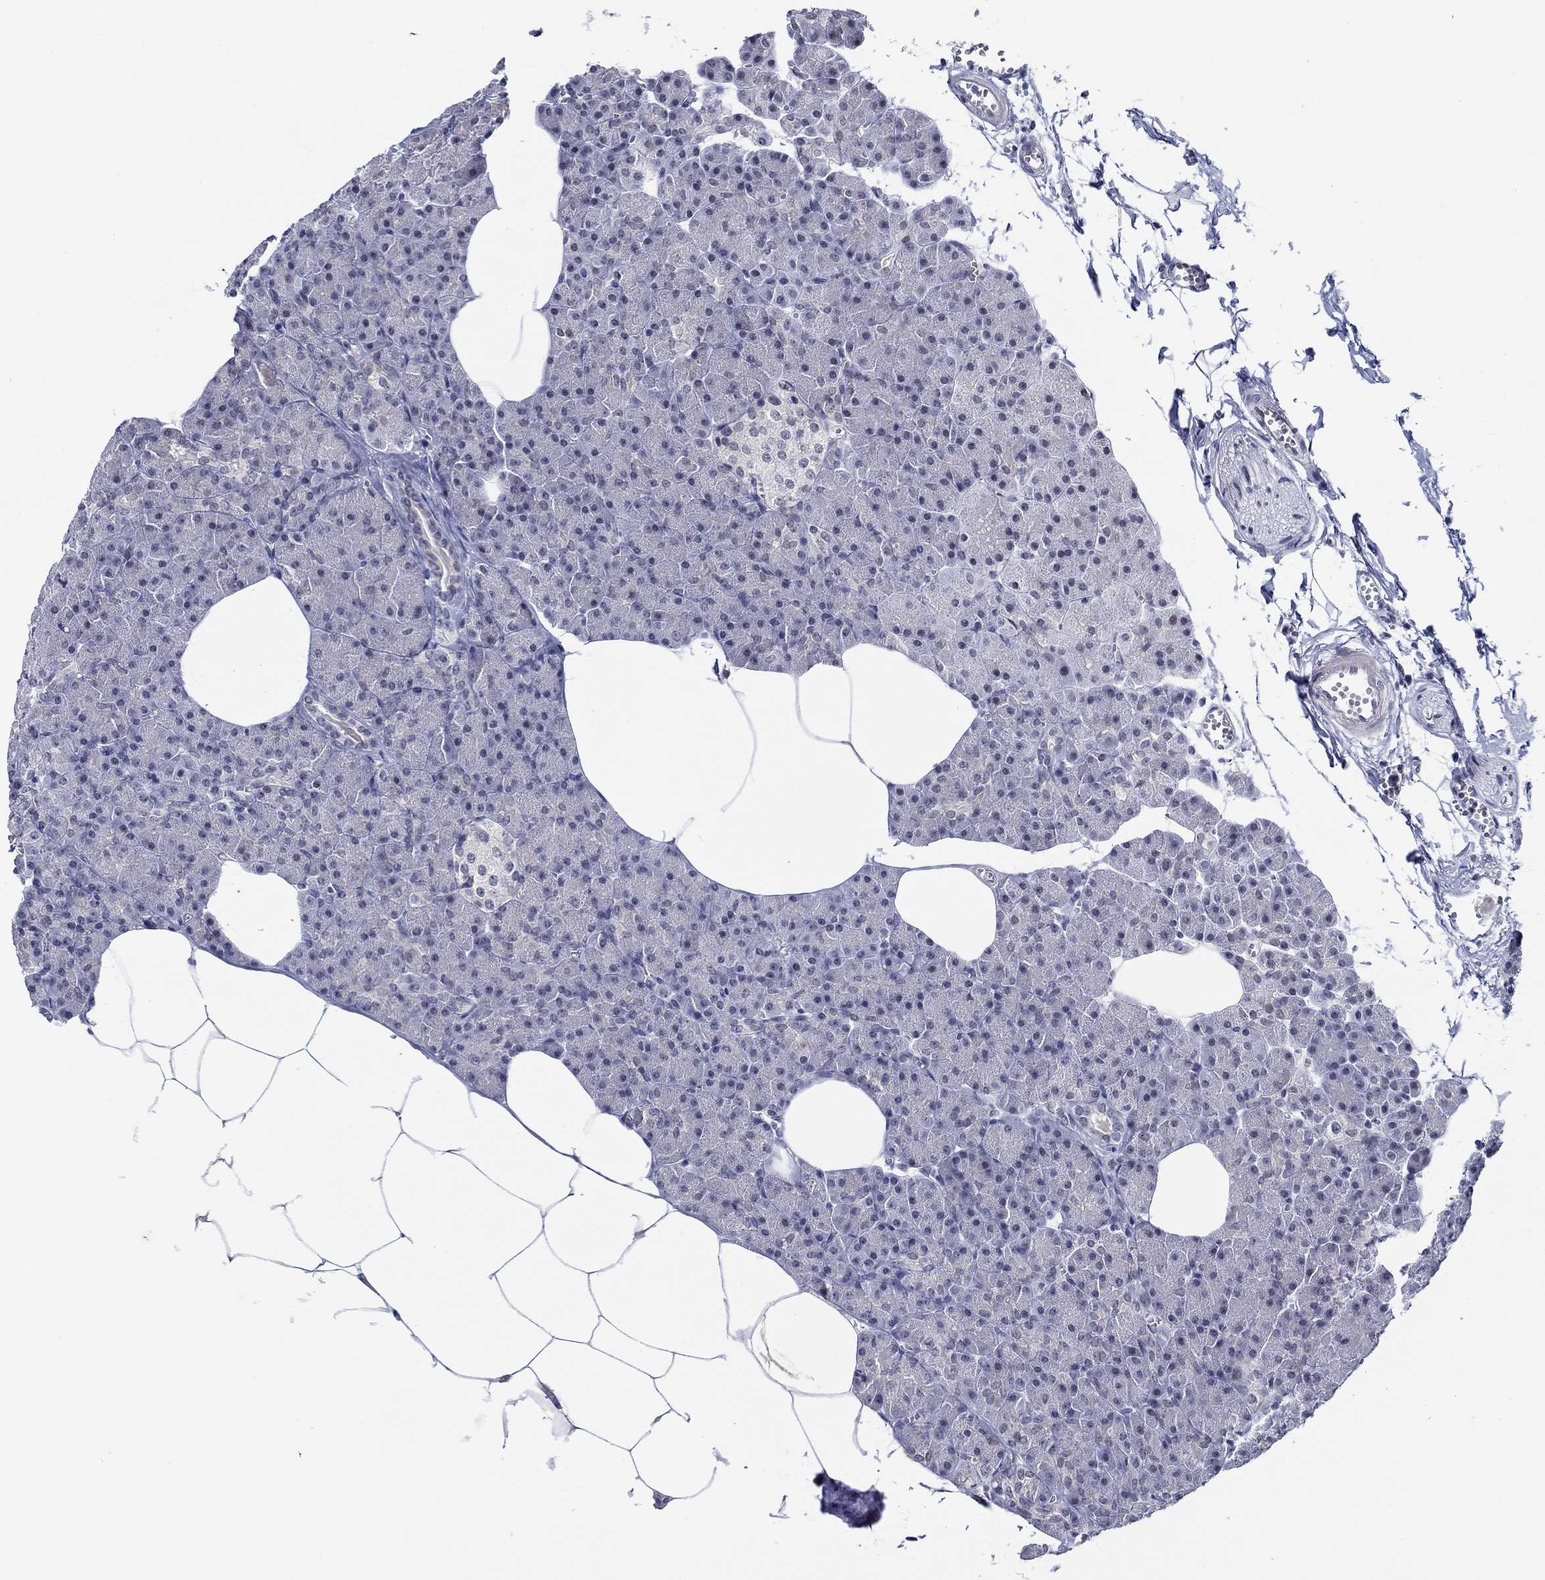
{"staining": {"intensity": "negative", "quantity": "none", "location": "none"}, "tissue": "pancreas", "cell_type": "Exocrine glandular cells", "image_type": "normal", "snomed": [{"axis": "morphology", "description": "Normal tissue, NOS"}, {"axis": "topography", "description": "Pancreas"}], "caption": "IHC photomicrograph of normal pancreas: pancreas stained with DAB reveals no significant protein staining in exocrine glandular cells.", "gene": "SLC34A1", "patient": {"sex": "female", "age": 45}}